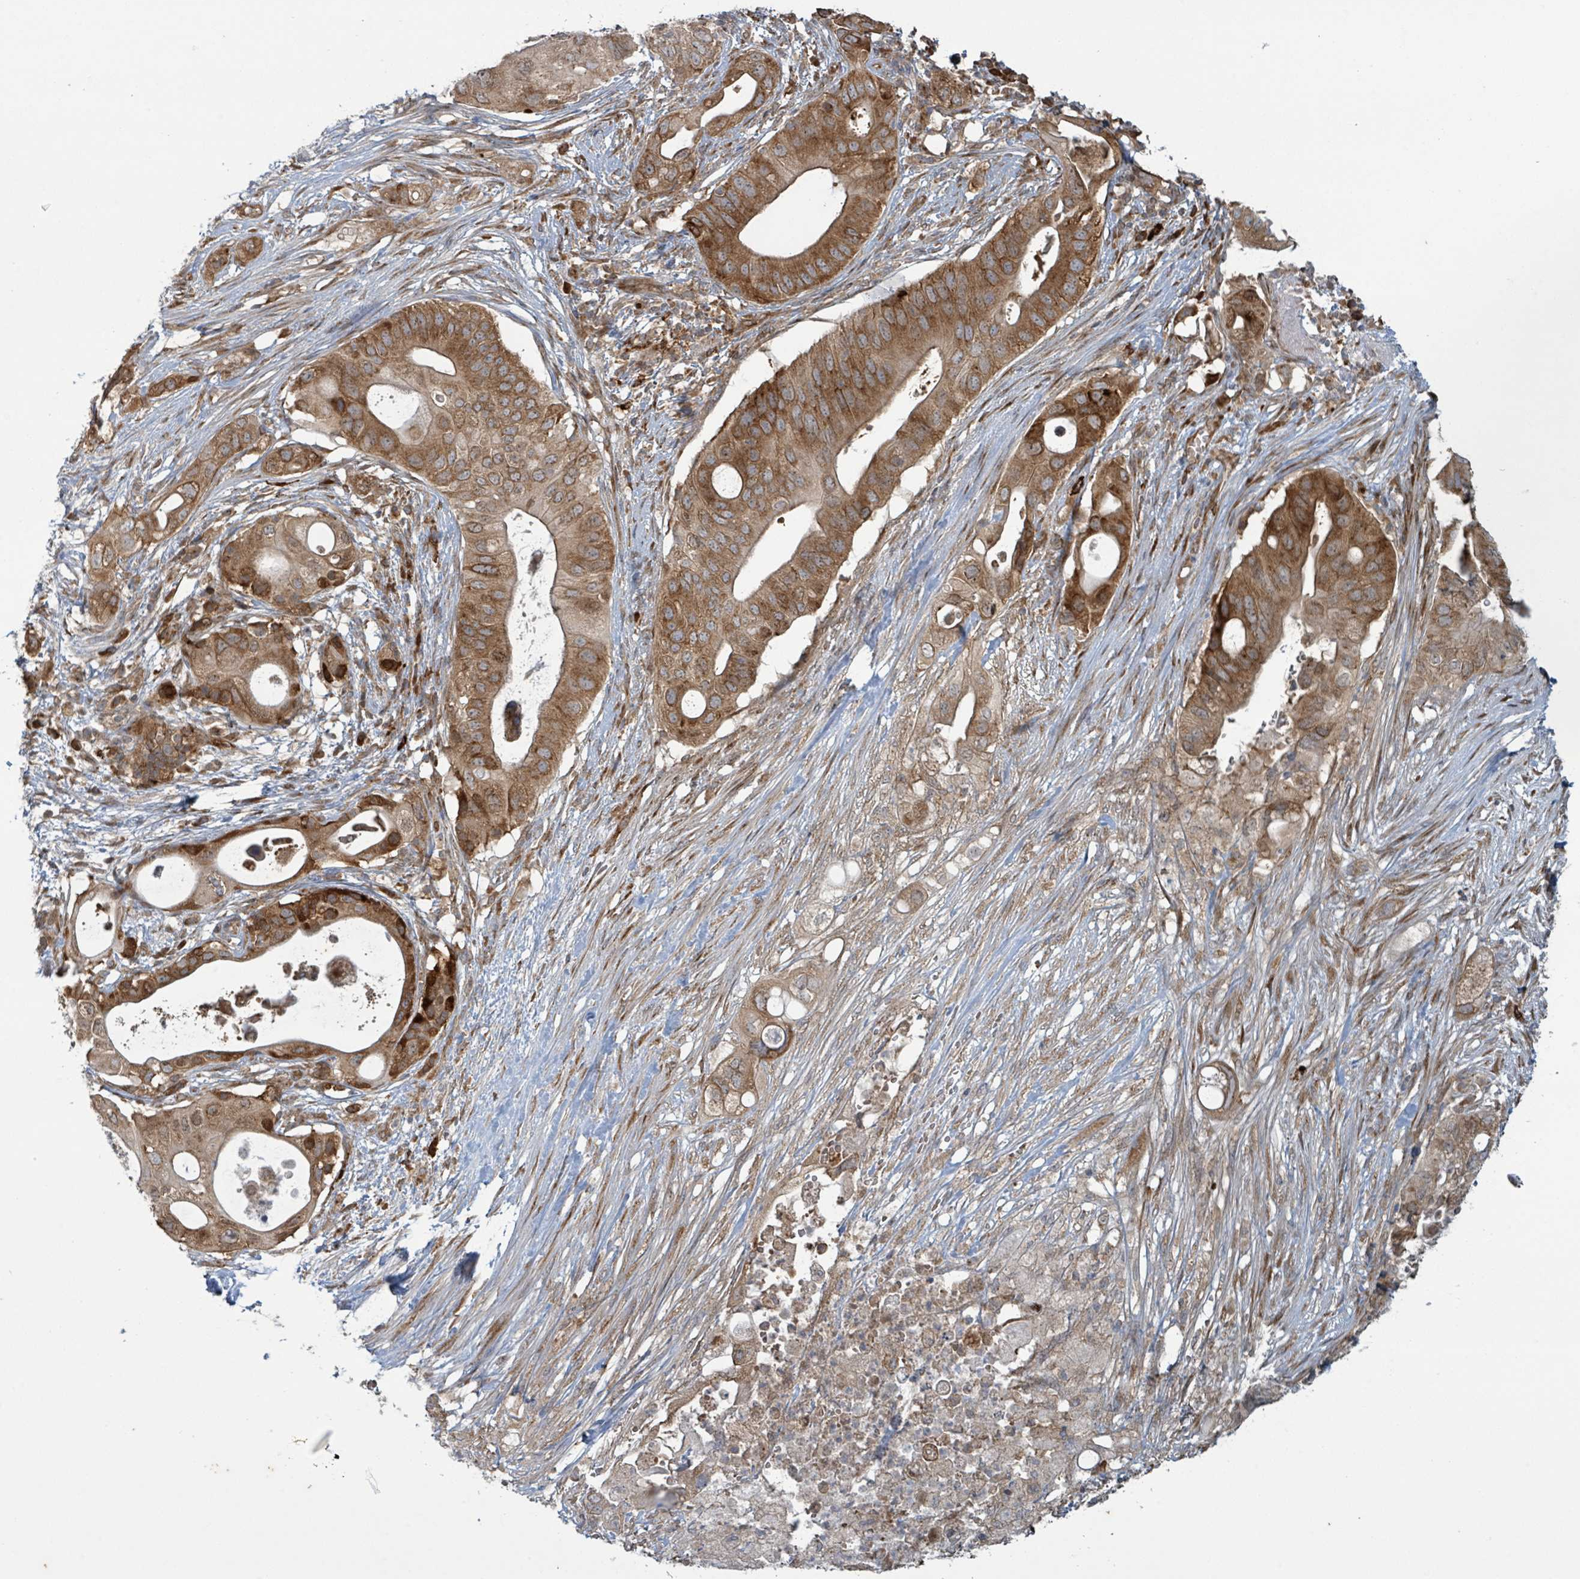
{"staining": {"intensity": "strong", "quantity": ">75%", "location": "cytoplasmic/membranous"}, "tissue": "pancreatic cancer", "cell_type": "Tumor cells", "image_type": "cancer", "snomed": [{"axis": "morphology", "description": "Adenocarcinoma, NOS"}, {"axis": "topography", "description": "Pancreas"}], "caption": "Protein analysis of pancreatic cancer (adenocarcinoma) tissue displays strong cytoplasmic/membranous positivity in approximately >75% of tumor cells.", "gene": "OR51E1", "patient": {"sex": "female", "age": 72}}